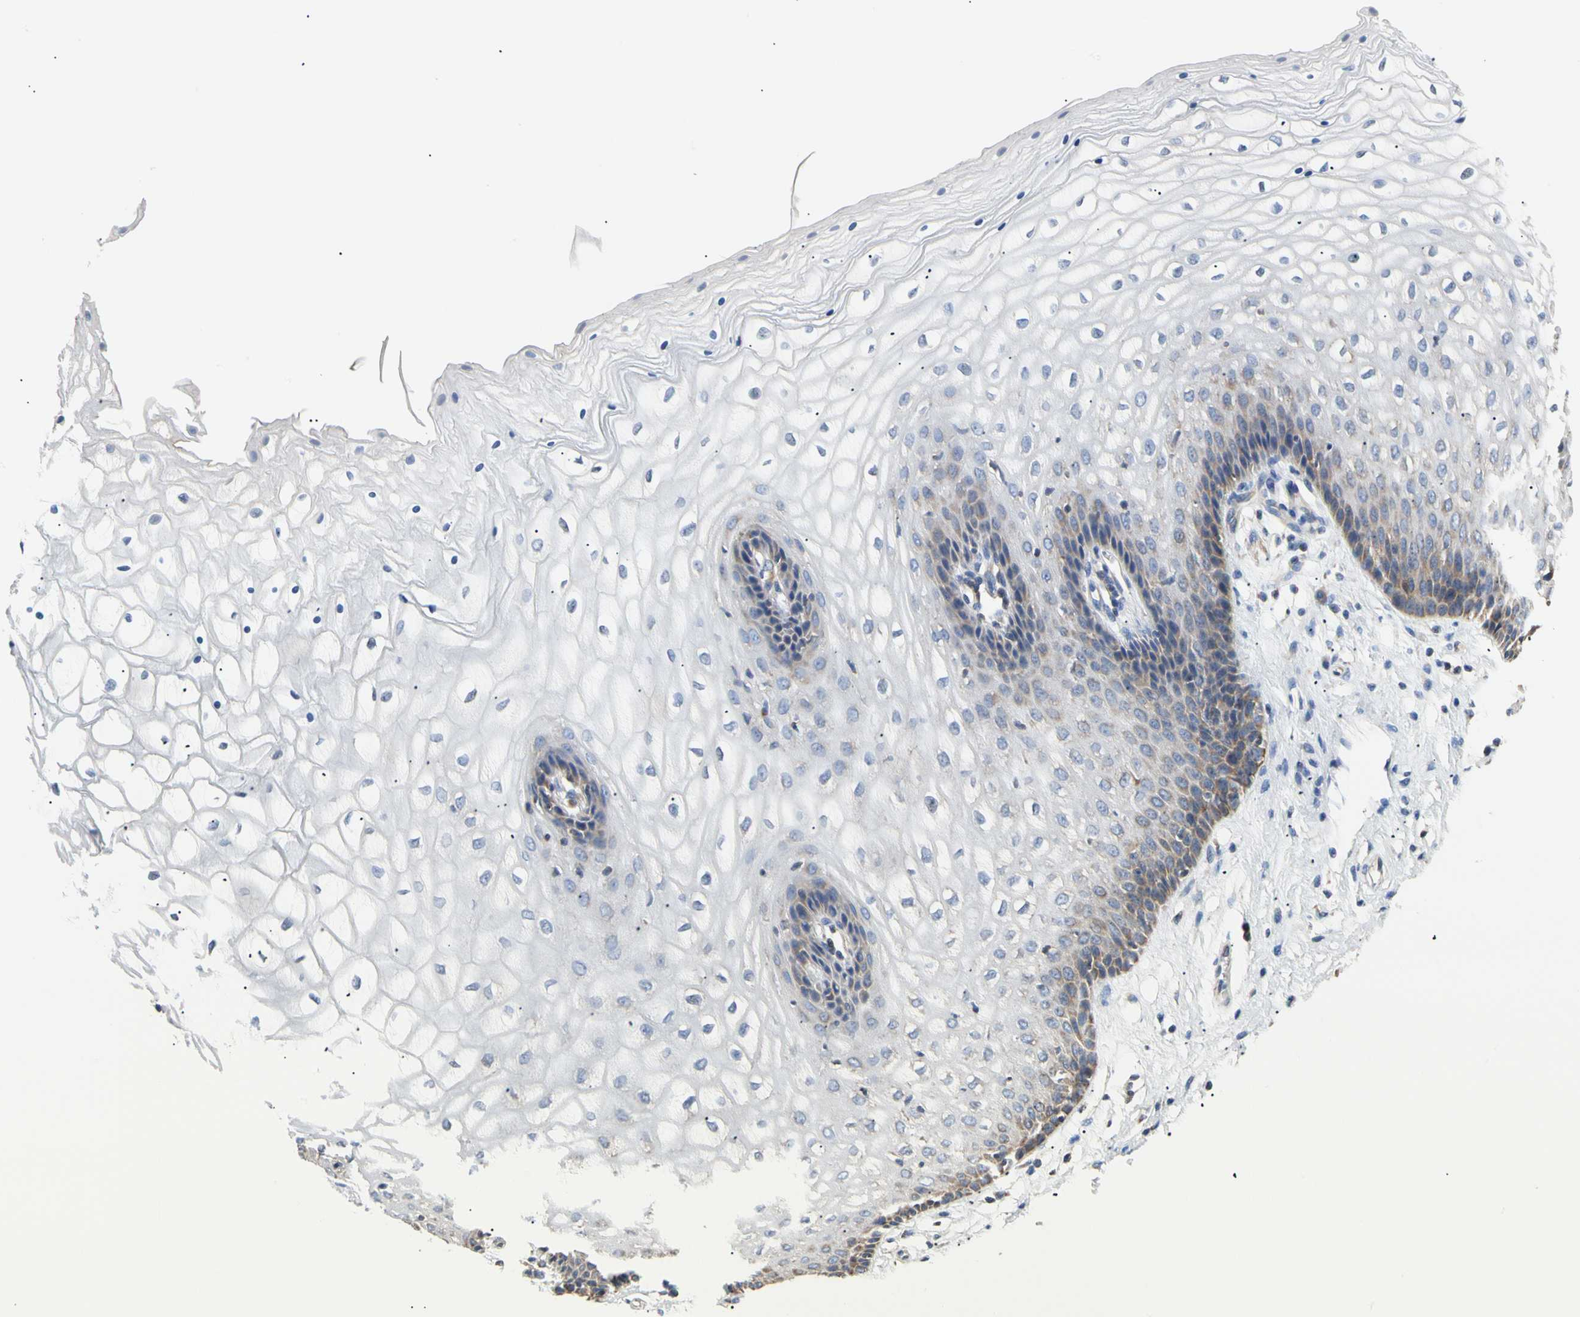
{"staining": {"intensity": "moderate", "quantity": "<25%", "location": "cytoplasmic/membranous"}, "tissue": "vagina", "cell_type": "Squamous epithelial cells", "image_type": "normal", "snomed": [{"axis": "morphology", "description": "Normal tissue, NOS"}, {"axis": "topography", "description": "Vagina"}], "caption": "IHC histopathology image of benign human vagina stained for a protein (brown), which reveals low levels of moderate cytoplasmic/membranous positivity in approximately <25% of squamous epithelial cells.", "gene": "PLGRKT", "patient": {"sex": "female", "age": 34}}